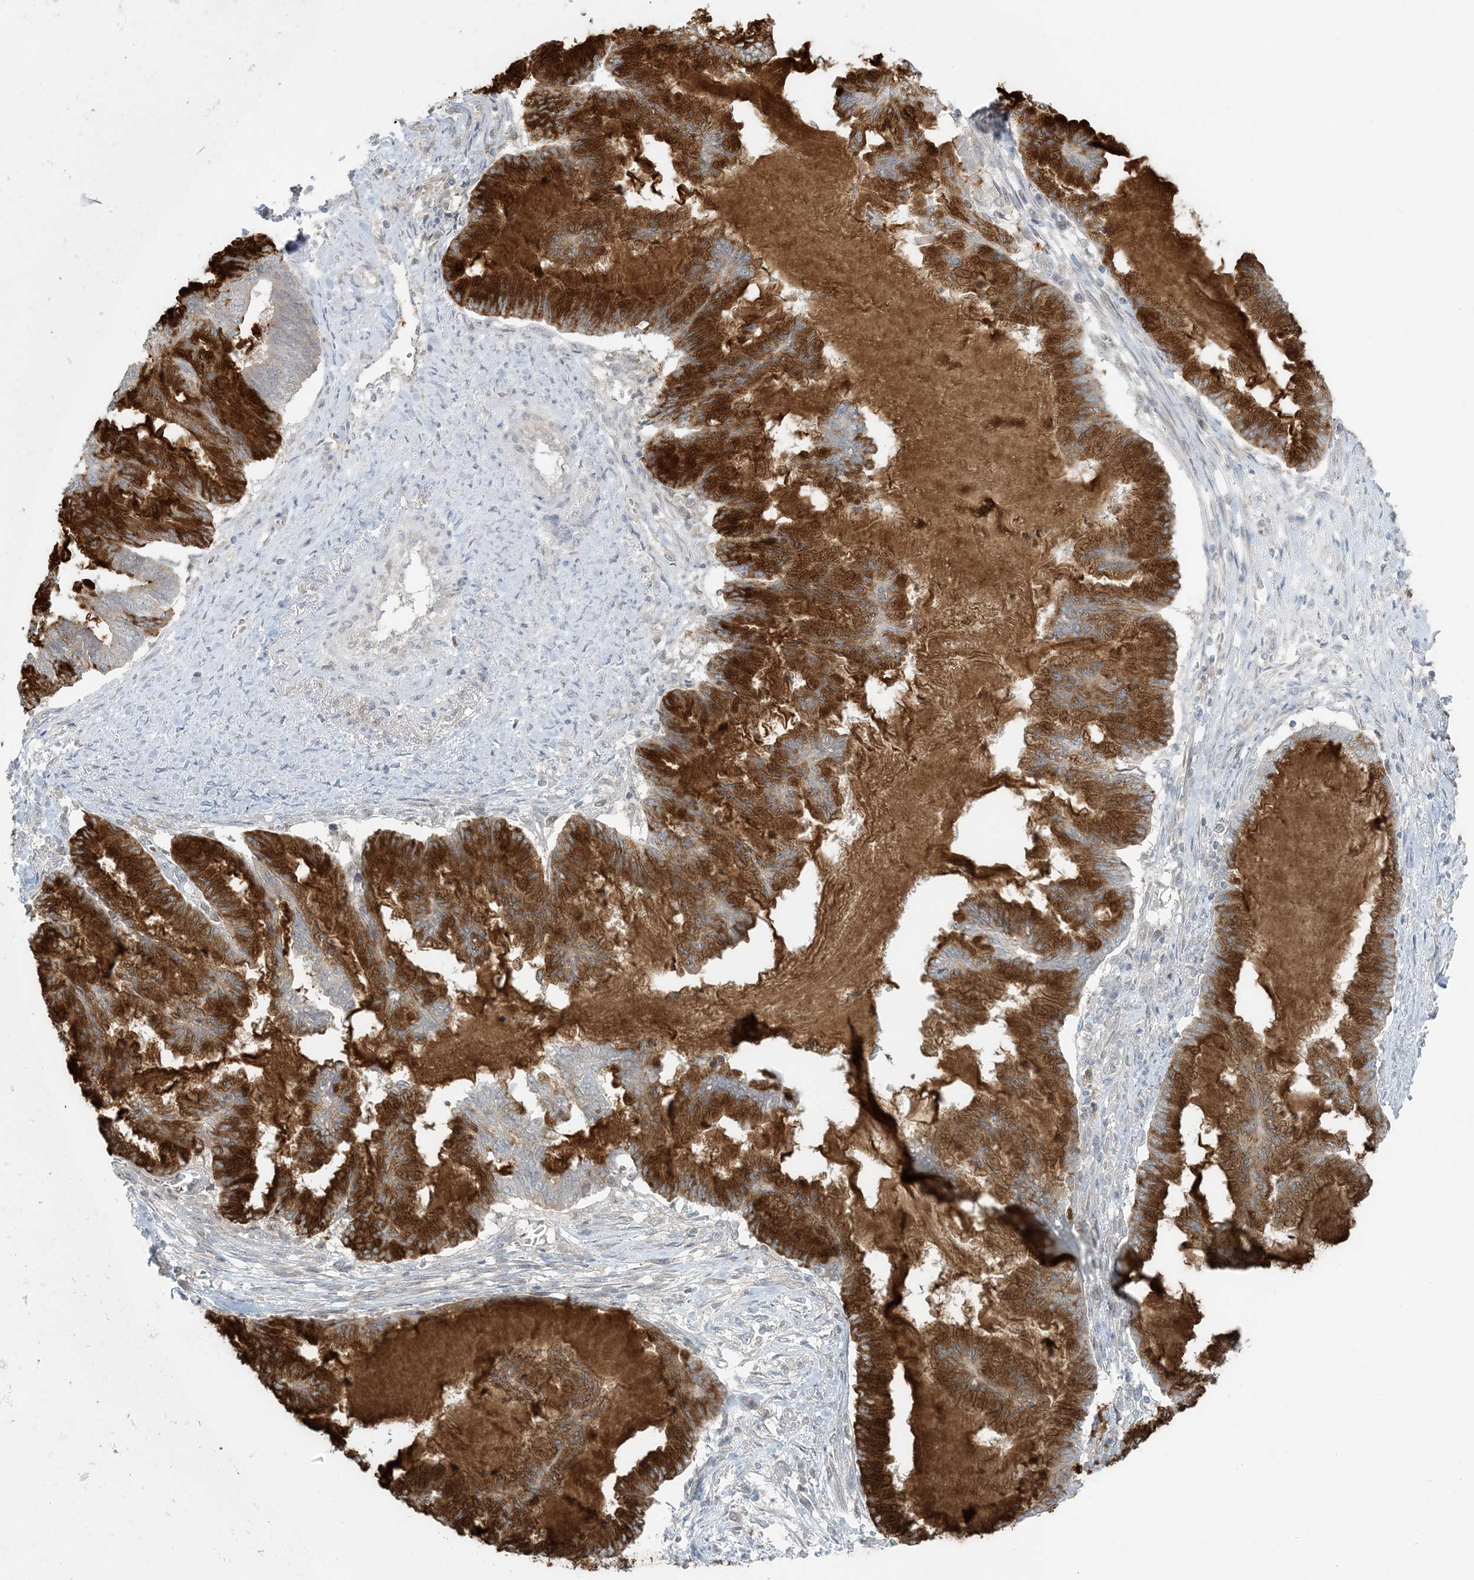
{"staining": {"intensity": "strong", "quantity": ">75%", "location": "cytoplasmic/membranous"}, "tissue": "endometrial cancer", "cell_type": "Tumor cells", "image_type": "cancer", "snomed": [{"axis": "morphology", "description": "Adenocarcinoma, NOS"}, {"axis": "topography", "description": "Endometrium"}], "caption": "The histopathology image displays a brown stain indicating the presence of a protein in the cytoplasmic/membranous of tumor cells in endometrial cancer (adenocarcinoma).", "gene": "CTDNEP1", "patient": {"sex": "female", "age": 86}}